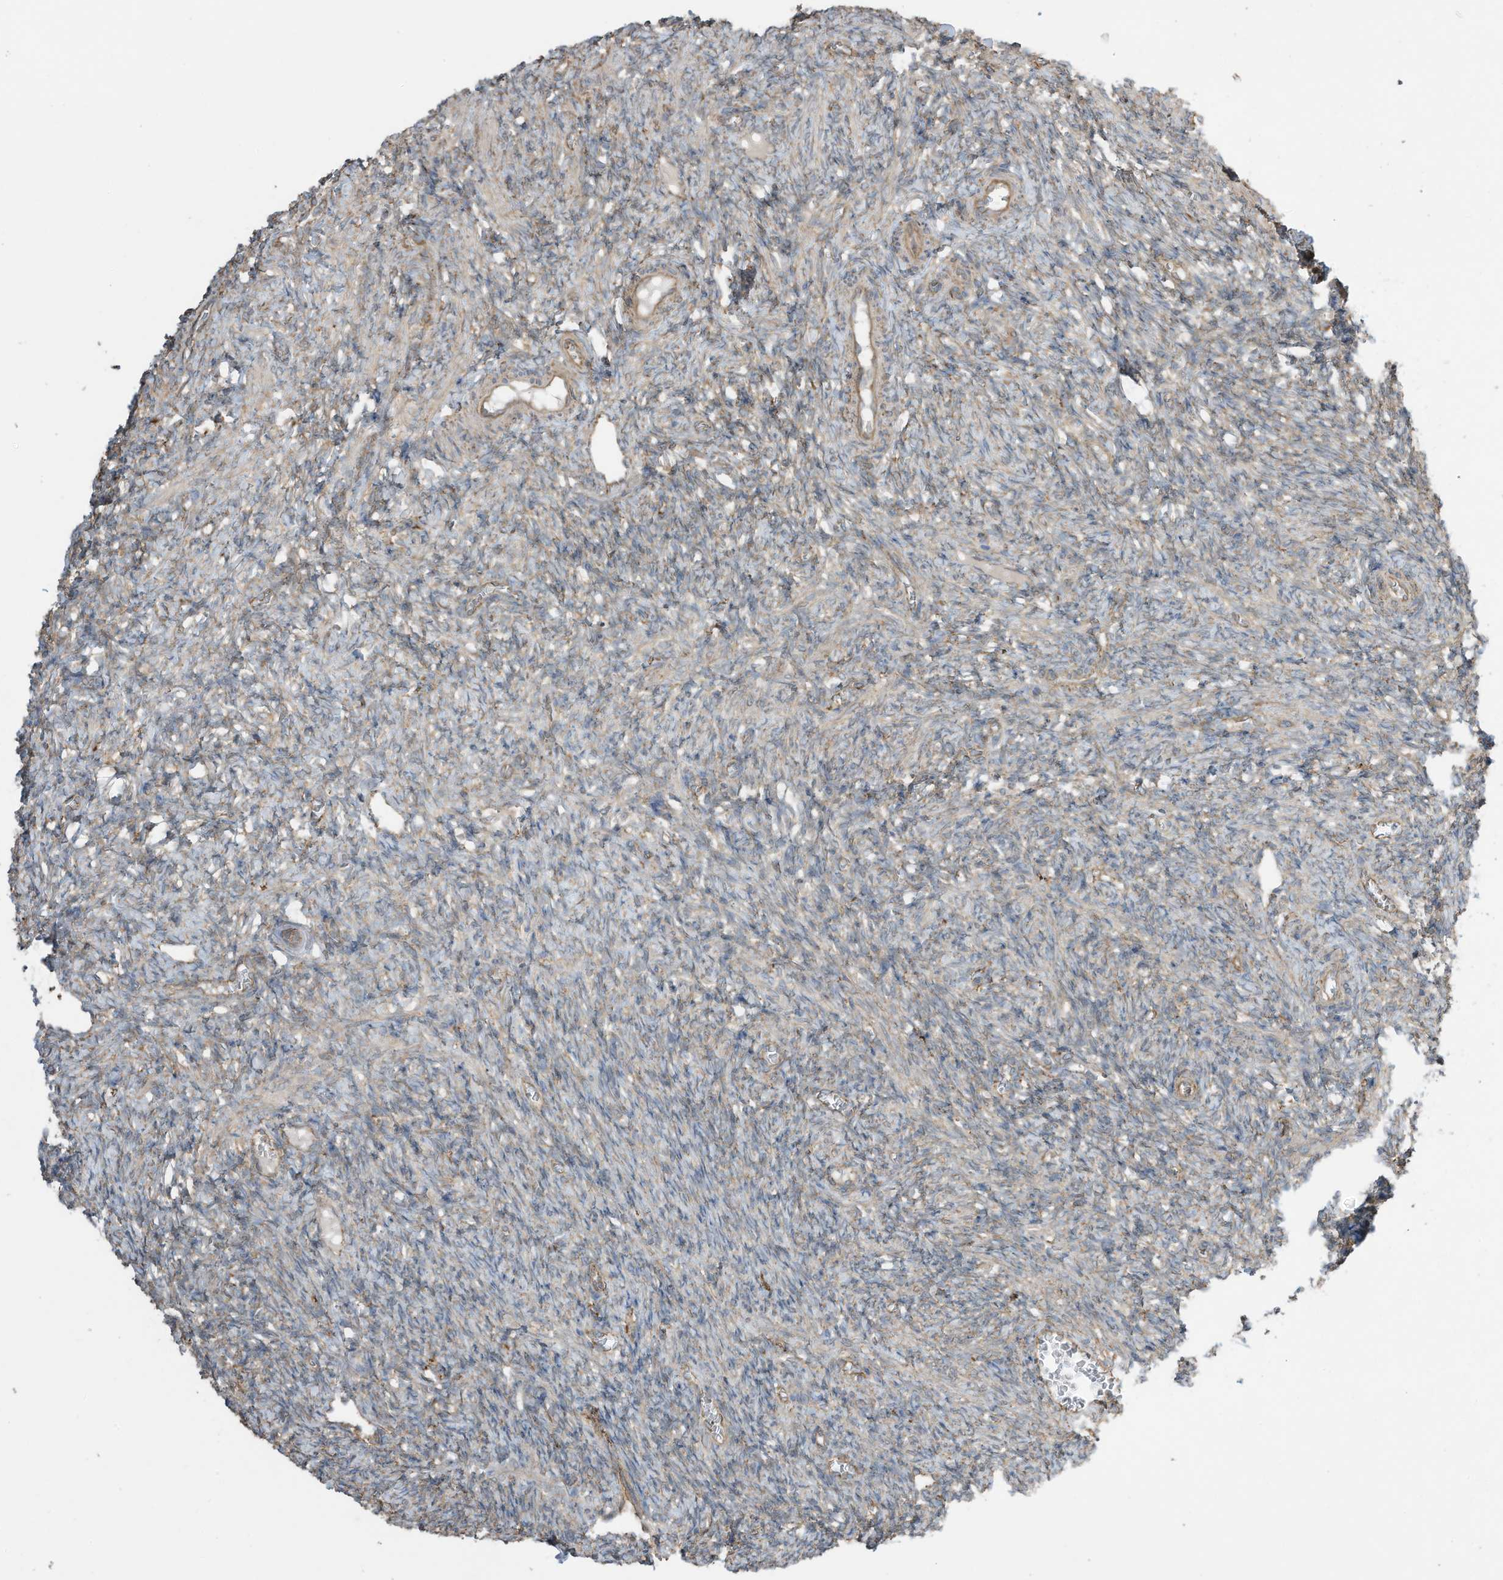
{"staining": {"intensity": "weak", "quantity": "<25%", "location": "cytoplasmic/membranous"}, "tissue": "ovary", "cell_type": "Ovarian stroma cells", "image_type": "normal", "snomed": [{"axis": "morphology", "description": "Normal tissue, NOS"}, {"axis": "topography", "description": "Ovary"}], "caption": "Immunohistochemistry (IHC) micrograph of benign ovary stained for a protein (brown), which reveals no expression in ovarian stroma cells.", "gene": "CGAS", "patient": {"sex": "female", "age": 27}}